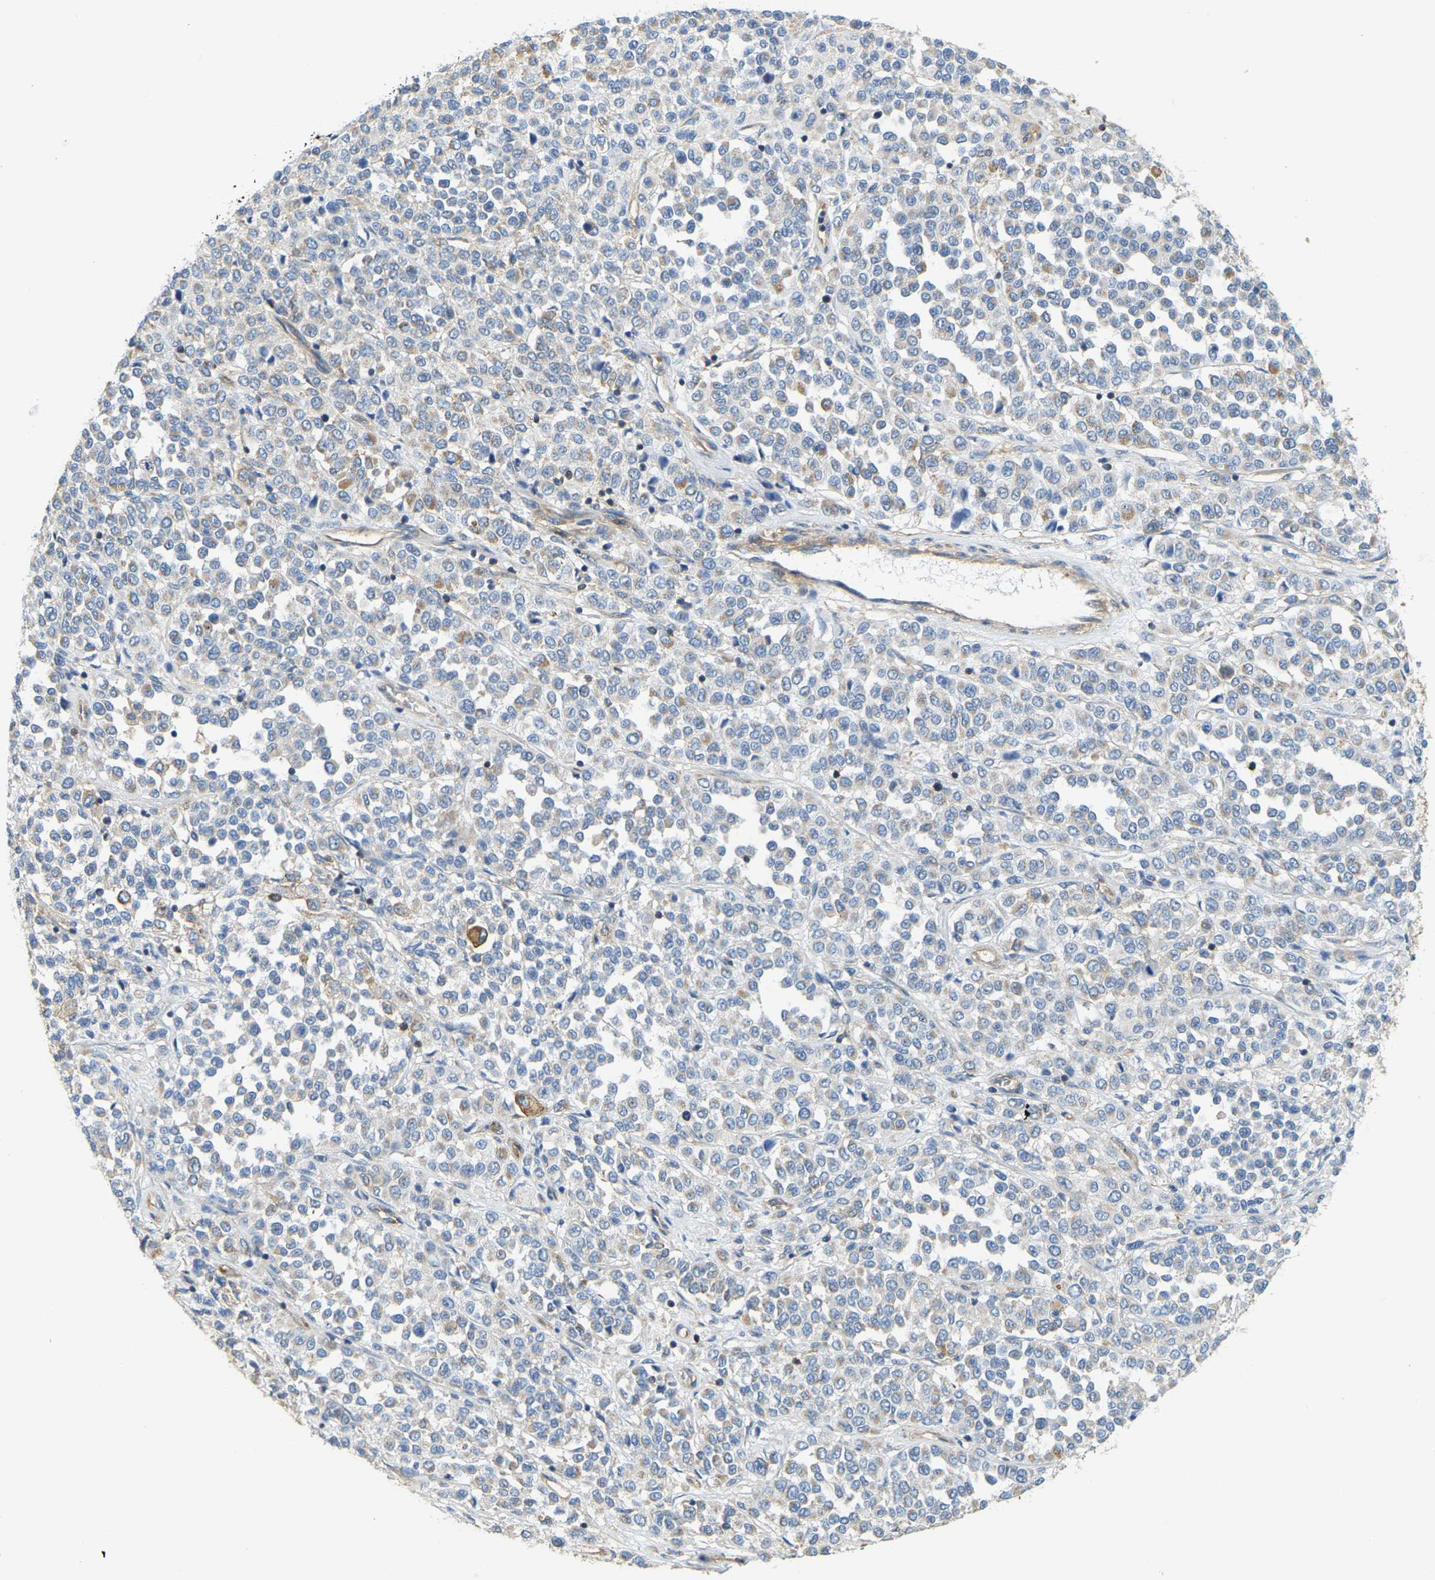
{"staining": {"intensity": "moderate", "quantity": "<25%", "location": "cytoplasmic/membranous"}, "tissue": "melanoma", "cell_type": "Tumor cells", "image_type": "cancer", "snomed": [{"axis": "morphology", "description": "Malignant melanoma, Metastatic site"}, {"axis": "topography", "description": "Pancreas"}], "caption": "Human melanoma stained with a protein marker exhibits moderate staining in tumor cells.", "gene": "AHNAK", "patient": {"sex": "female", "age": 30}}